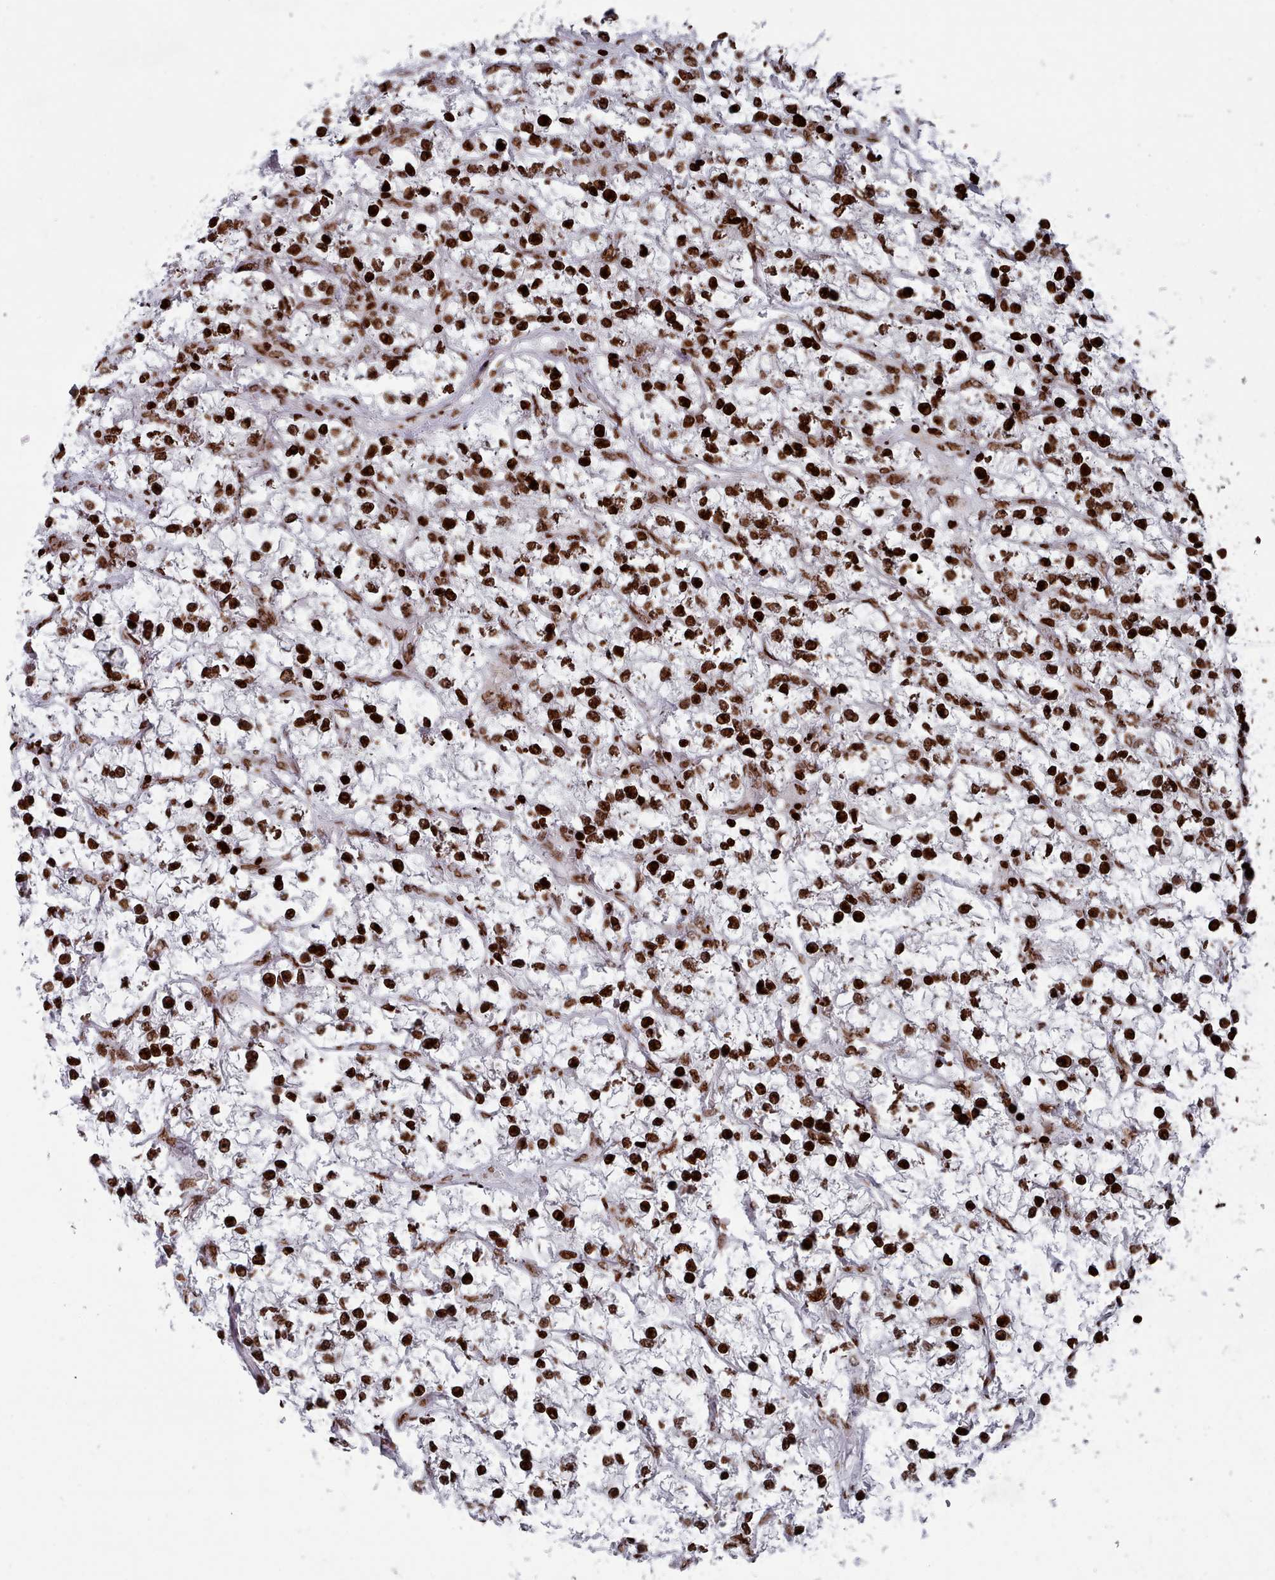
{"staining": {"intensity": "strong", "quantity": ">75%", "location": "nuclear"}, "tissue": "renal cancer", "cell_type": "Tumor cells", "image_type": "cancer", "snomed": [{"axis": "morphology", "description": "Adenocarcinoma, NOS"}, {"axis": "topography", "description": "Kidney"}], "caption": "Protein expression analysis of human renal adenocarcinoma reveals strong nuclear staining in about >75% of tumor cells. Nuclei are stained in blue.", "gene": "PCDHB12", "patient": {"sex": "female", "age": 57}}